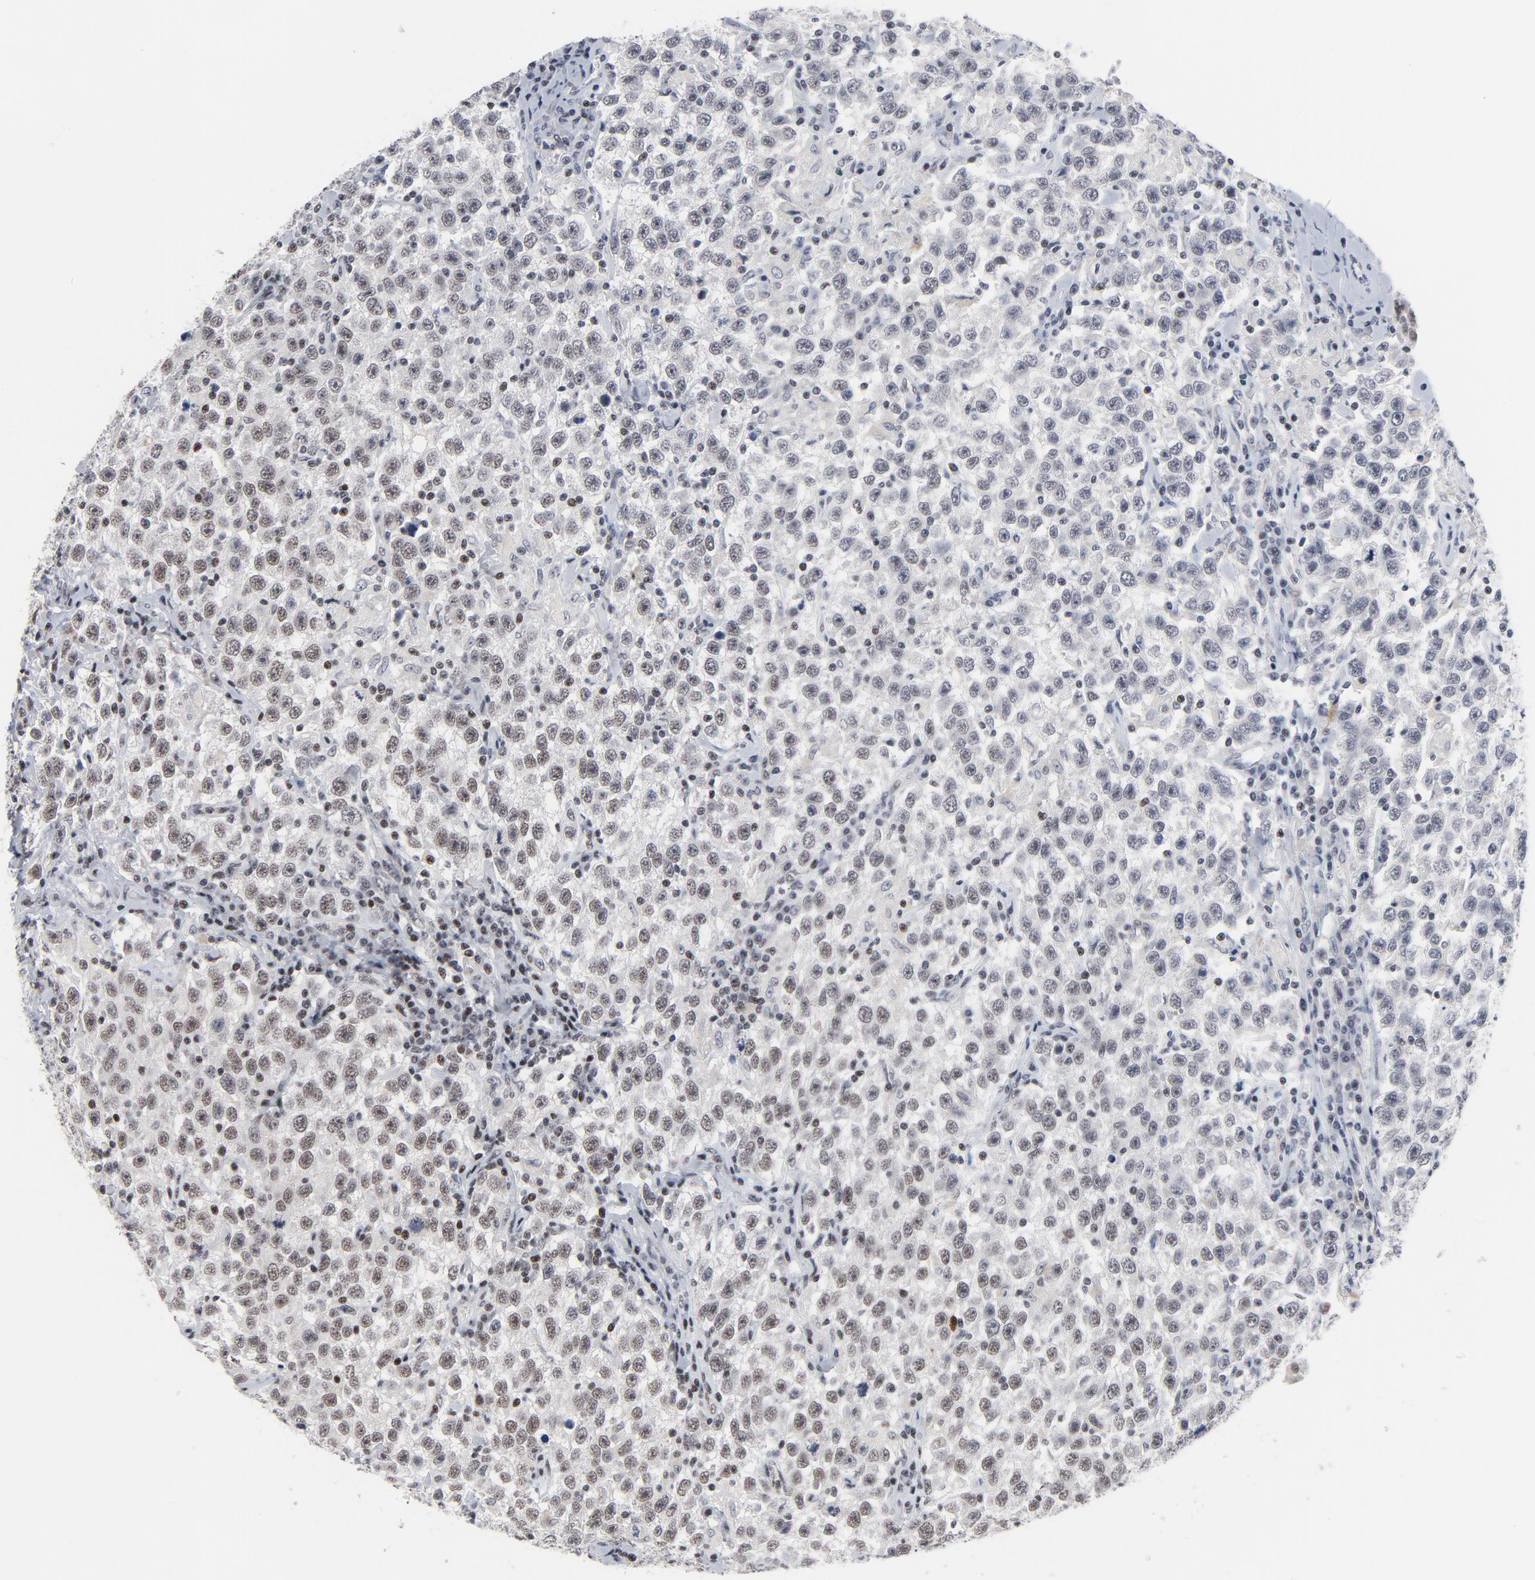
{"staining": {"intensity": "moderate", "quantity": ">75%", "location": "nuclear"}, "tissue": "testis cancer", "cell_type": "Tumor cells", "image_type": "cancer", "snomed": [{"axis": "morphology", "description": "Seminoma, NOS"}, {"axis": "topography", "description": "Testis"}], "caption": "Protein staining of testis cancer tissue reveals moderate nuclear staining in about >75% of tumor cells.", "gene": "GABPA", "patient": {"sex": "male", "age": 41}}